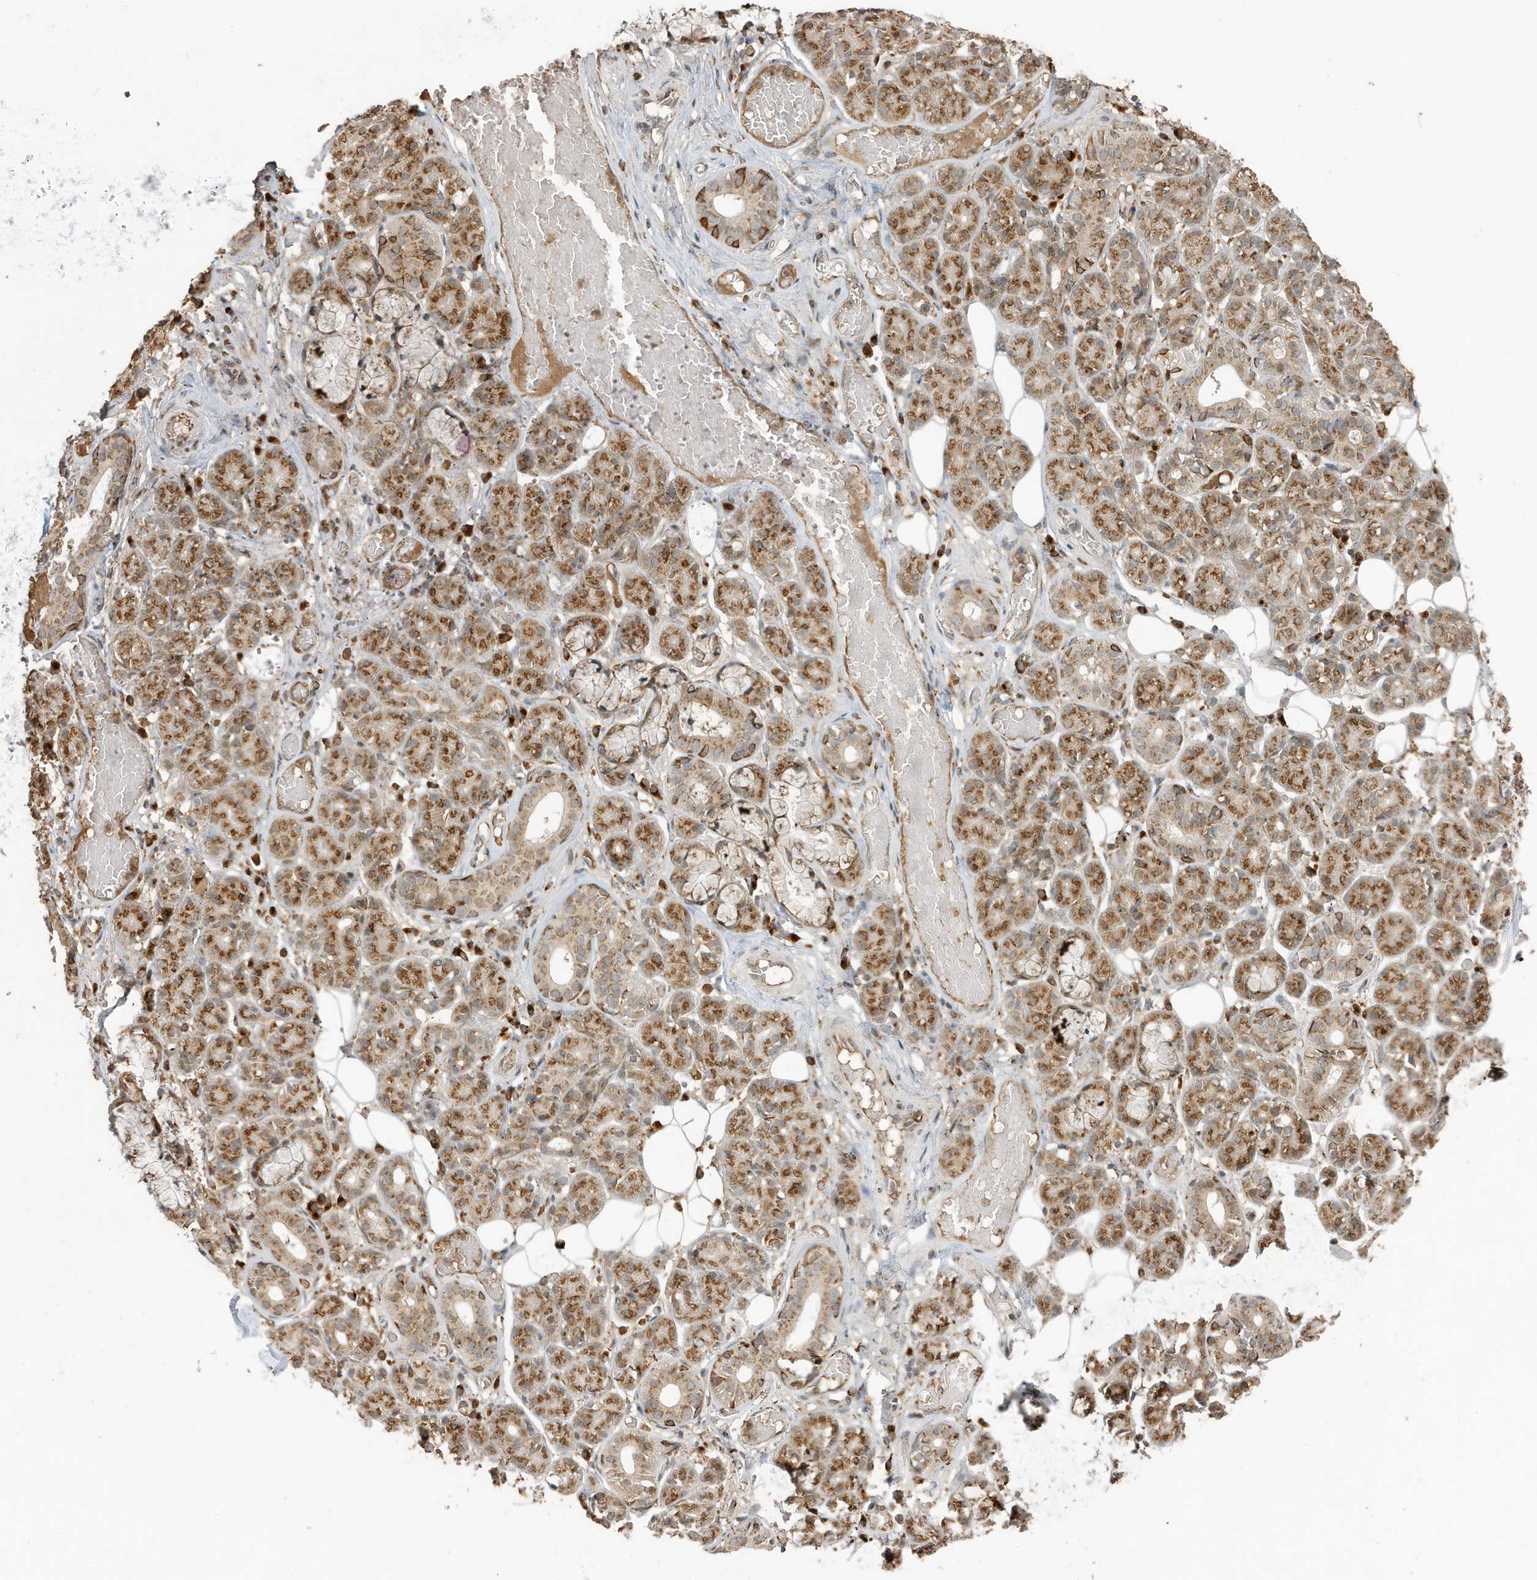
{"staining": {"intensity": "moderate", "quantity": ">75%", "location": "cytoplasmic/membranous"}, "tissue": "salivary gland", "cell_type": "Glandular cells", "image_type": "normal", "snomed": [{"axis": "morphology", "description": "Normal tissue, NOS"}, {"axis": "topography", "description": "Salivary gland"}], "caption": "Protein positivity by IHC demonstrates moderate cytoplasmic/membranous staining in approximately >75% of glandular cells in normal salivary gland.", "gene": "RER1", "patient": {"sex": "male", "age": 63}}